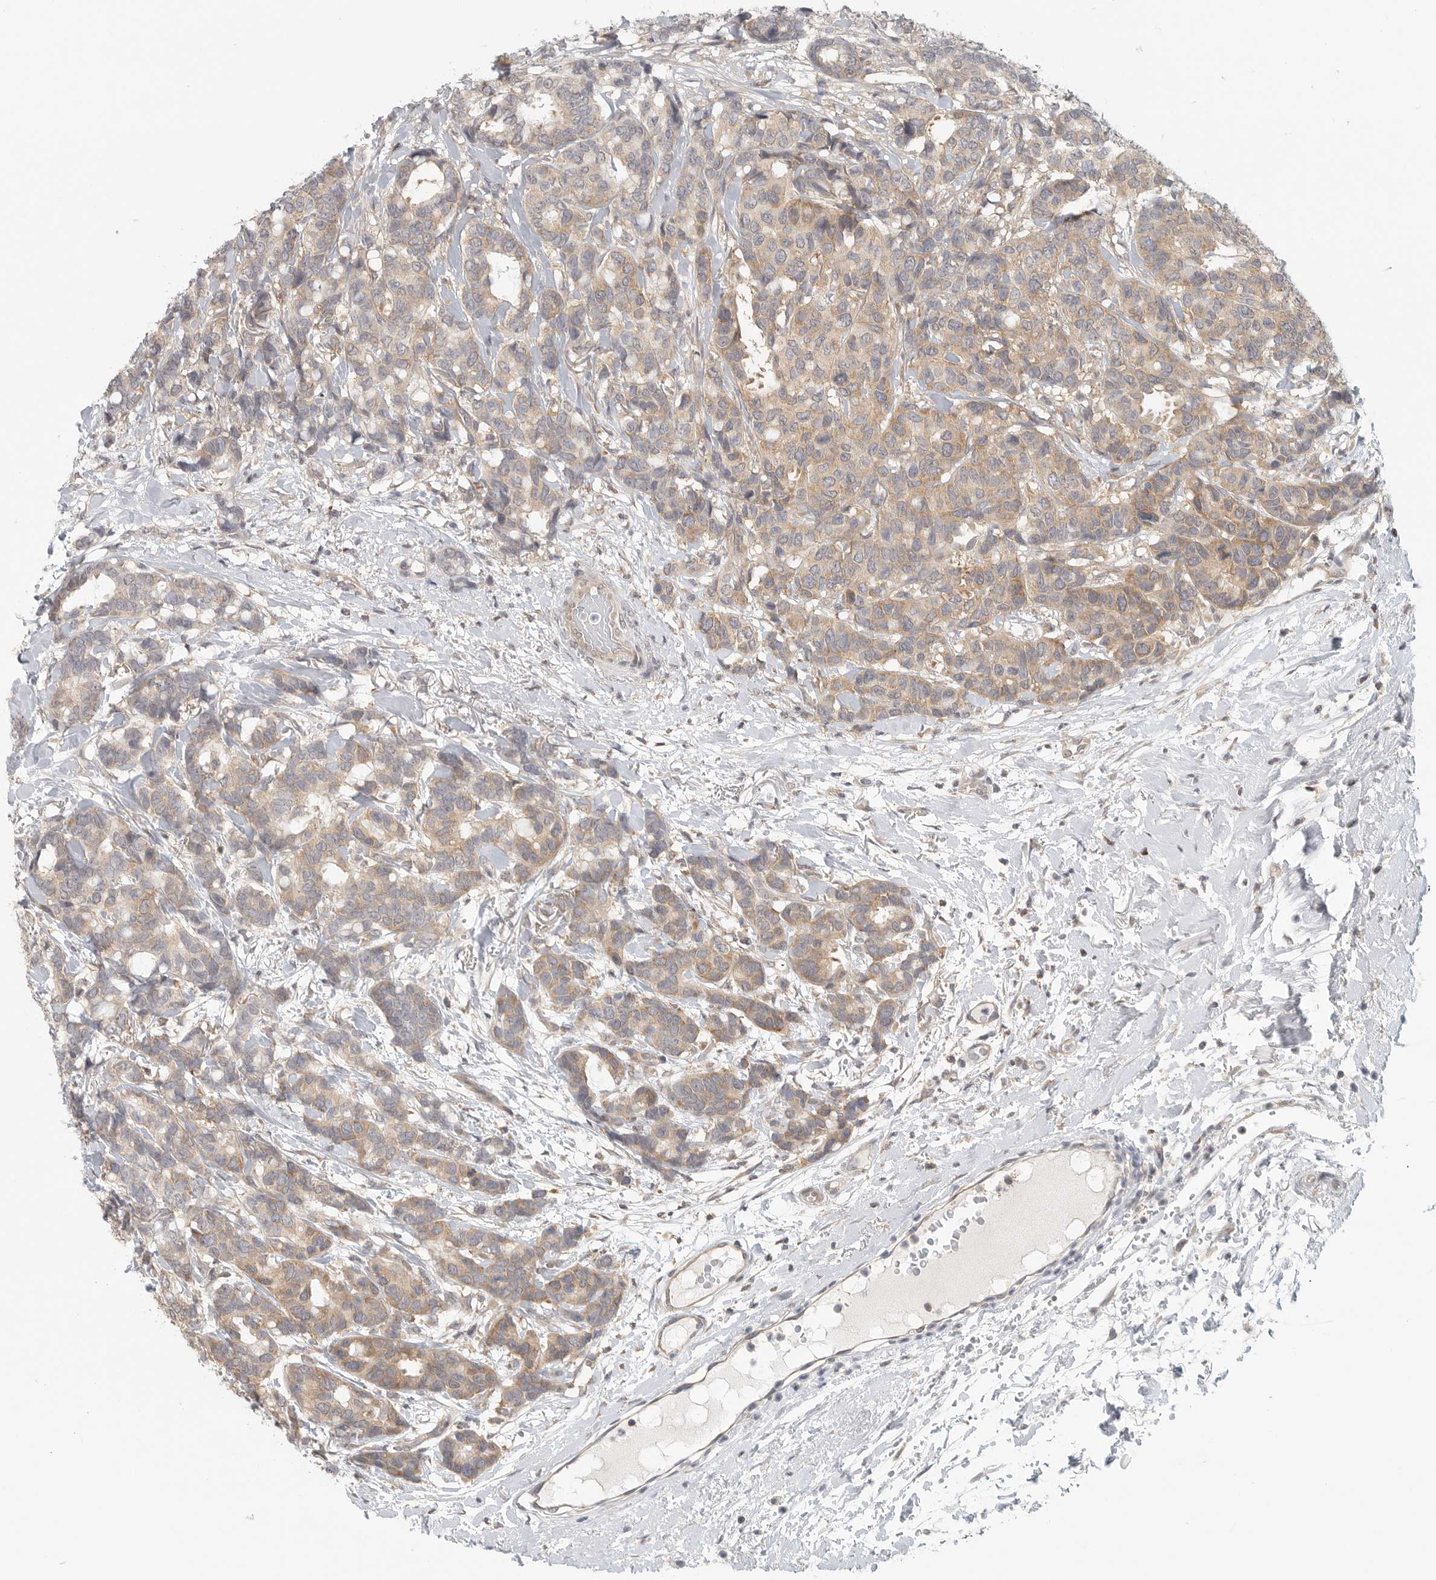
{"staining": {"intensity": "weak", "quantity": ">75%", "location": "cytoplasmic/membranous"}, "tissue": "breast cancer", "cell_type": "Tumor cells", "image_type": "cancer", "snomed": [{"axis": "morphology", "description": "Duct carcinoma"}, {"axis": "topography", "description": "Breast"}], "caption": "Brown immunohistochemical staining in human breast invasive ductal carcinoma demonstrates weak cytoplasmic/membranous expression in approximately >75% of tumor cells. The staining was performed using DAB (3,3'-diaminobenzidine) to visualize the protein expression in brown, while the nuclei were stained in blue with hematoxylin (Magnification: 20x).", "gene": "HDAC6", "patient": {"sex": "female", "age": 87}}